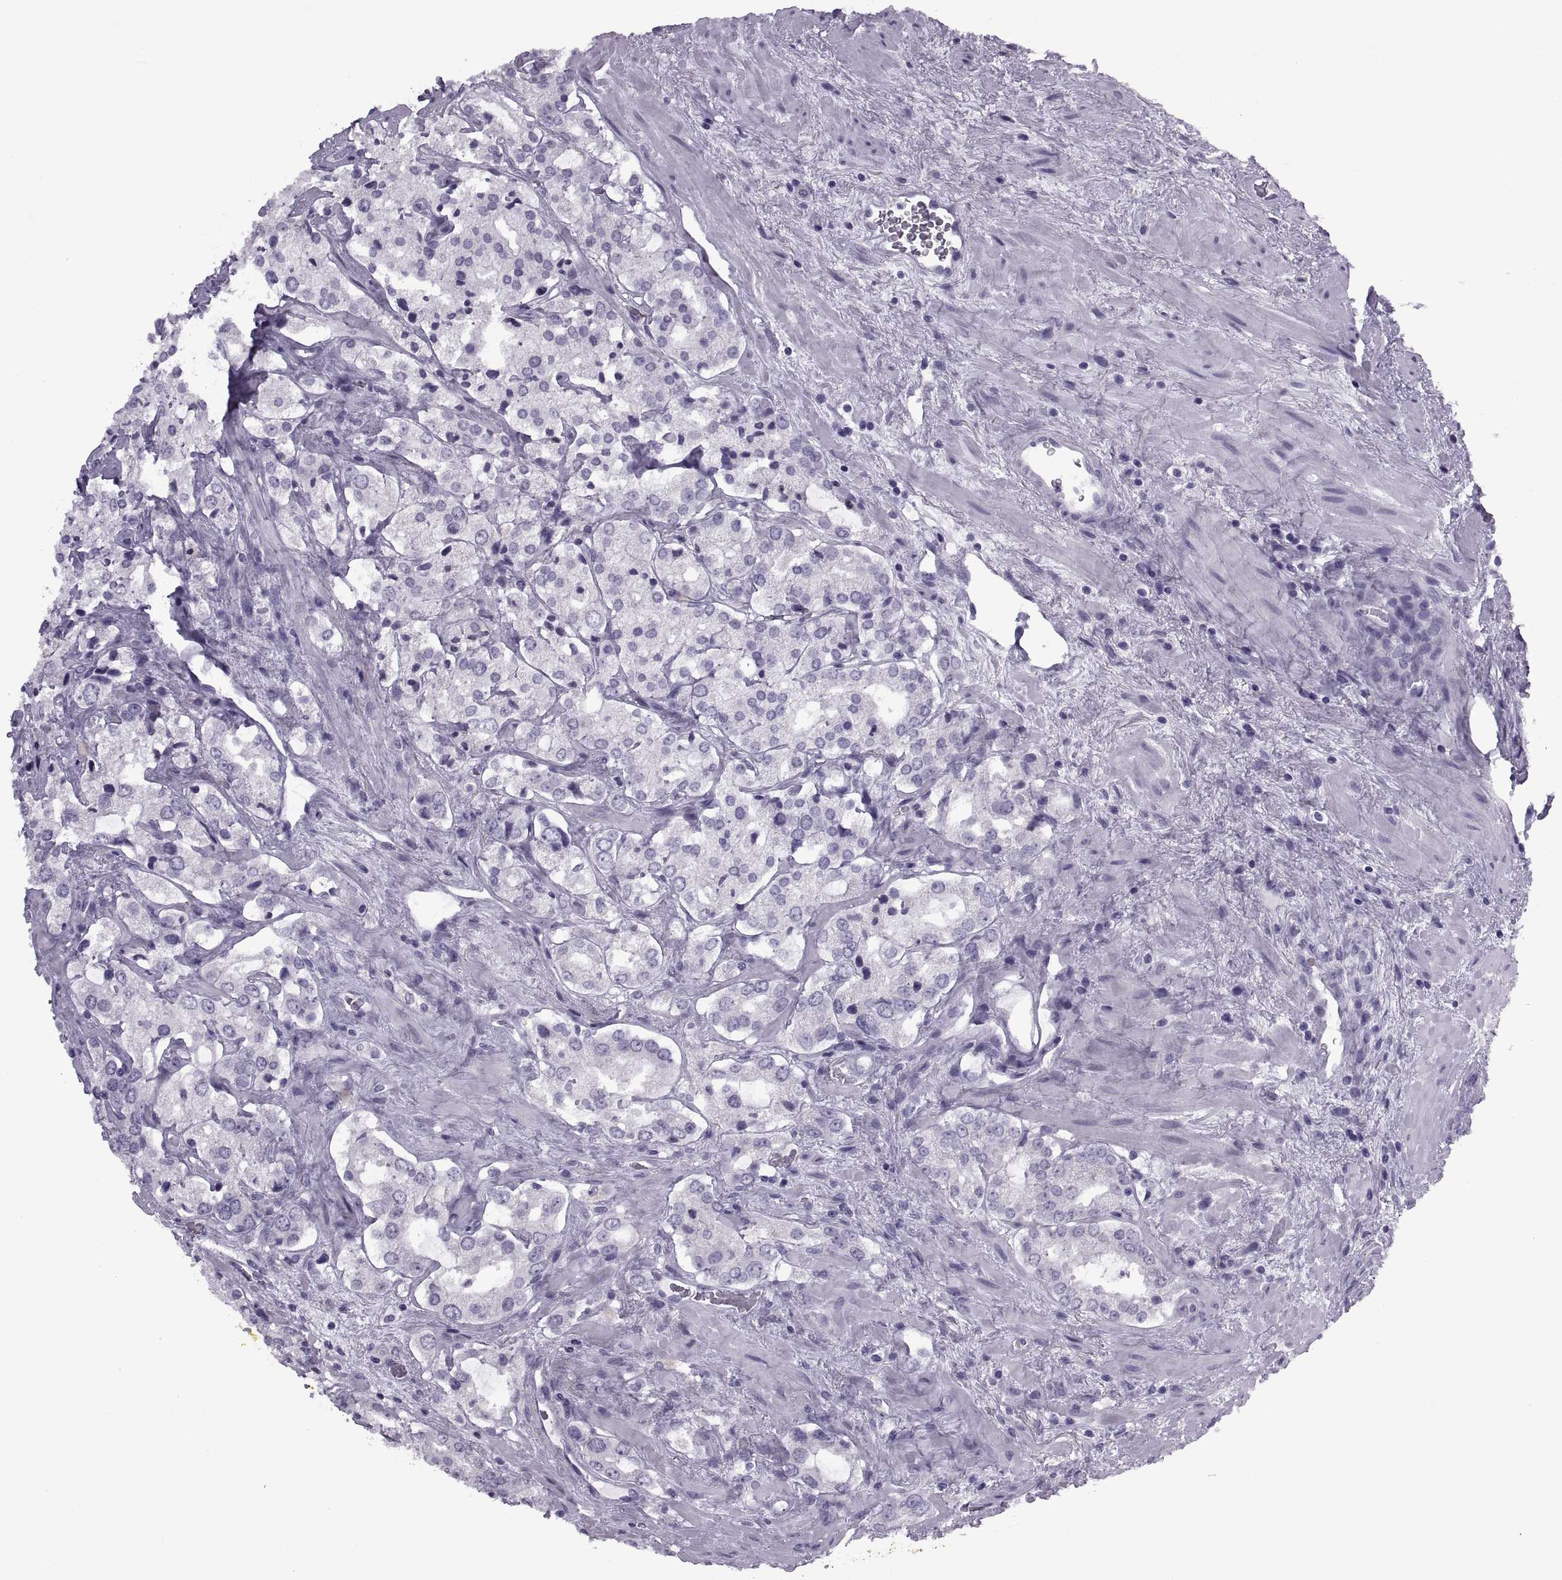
{"staining": {"intensity": "negative", "quantity": "none", "location": "none"}, "tissue": "prostate cancer", "cell_type": "Tumor cells", "image_type": "cancer", "snomed": [{"axis": "morphology", "description": "Adenocarcinoma, NOS"}, {"axis": "topography", "description": "Prostate"}], "caption": "A photomicrograph of prostate cancer (adenocarcinoma) stained for a protein reveals no brown staining in tumor cells.", "gene": "FAM24A", "patient": {"sex": "male", "age": 66}}